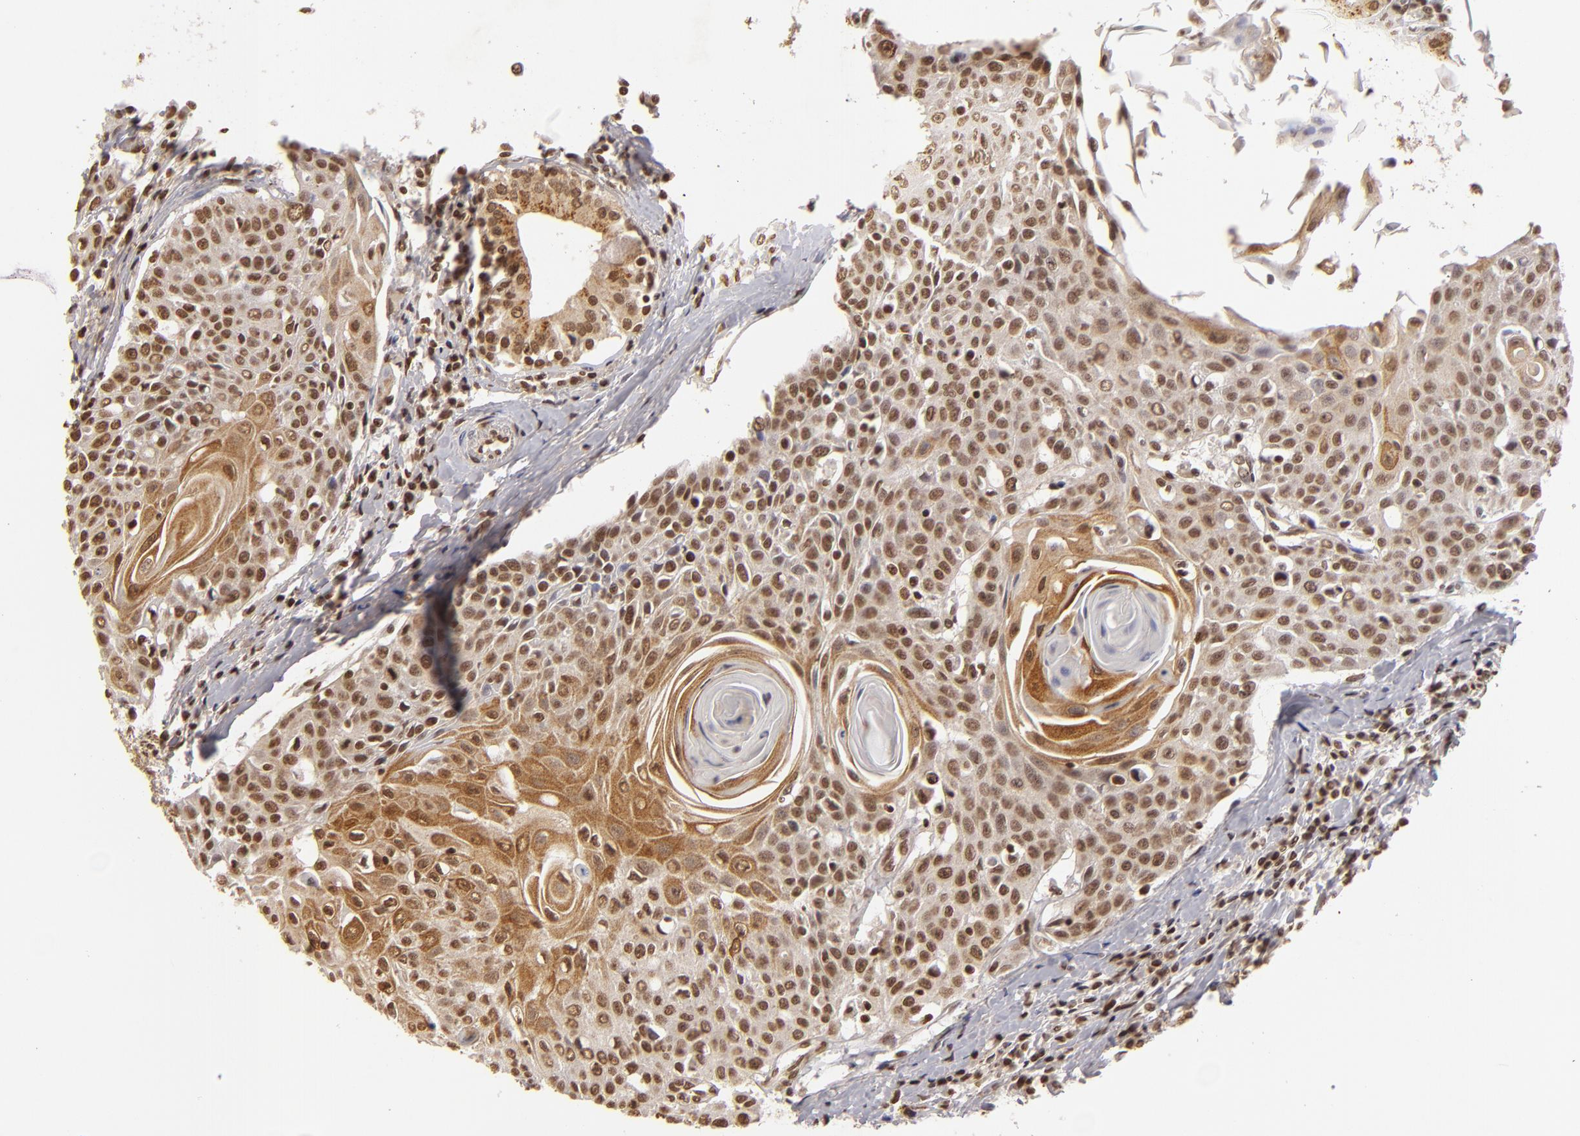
{"staining": {"intensity": "moderate", "quantity": ">75%", "location": "cytoplasmic/membranous,nuclear"}, "tissue": "head and neck cancer", "cell_type": "Tumor cells", "image_type": "cancer", "snomed": [{"axis": "morphology", "description": "Squamous cell carcinoma, NOS"}, {"axis": "morphology", "description": "Squamous cell carcinoma, metastatic, NOS"}, {"axis": "topography", "description": "Lymph node"}, {"axis": "topography", "description": "Salivary gland"}, {"axis": "topography", "description": "Head-Neck"}], "caption": "Tumor cells show moderate cytoplasmic/membranous and nuclear staining in about >75% of cells in squamous cell carcinoma (head and neck).", "gene": "CUL3", "patient": {"sex": "female", "age": 74}}